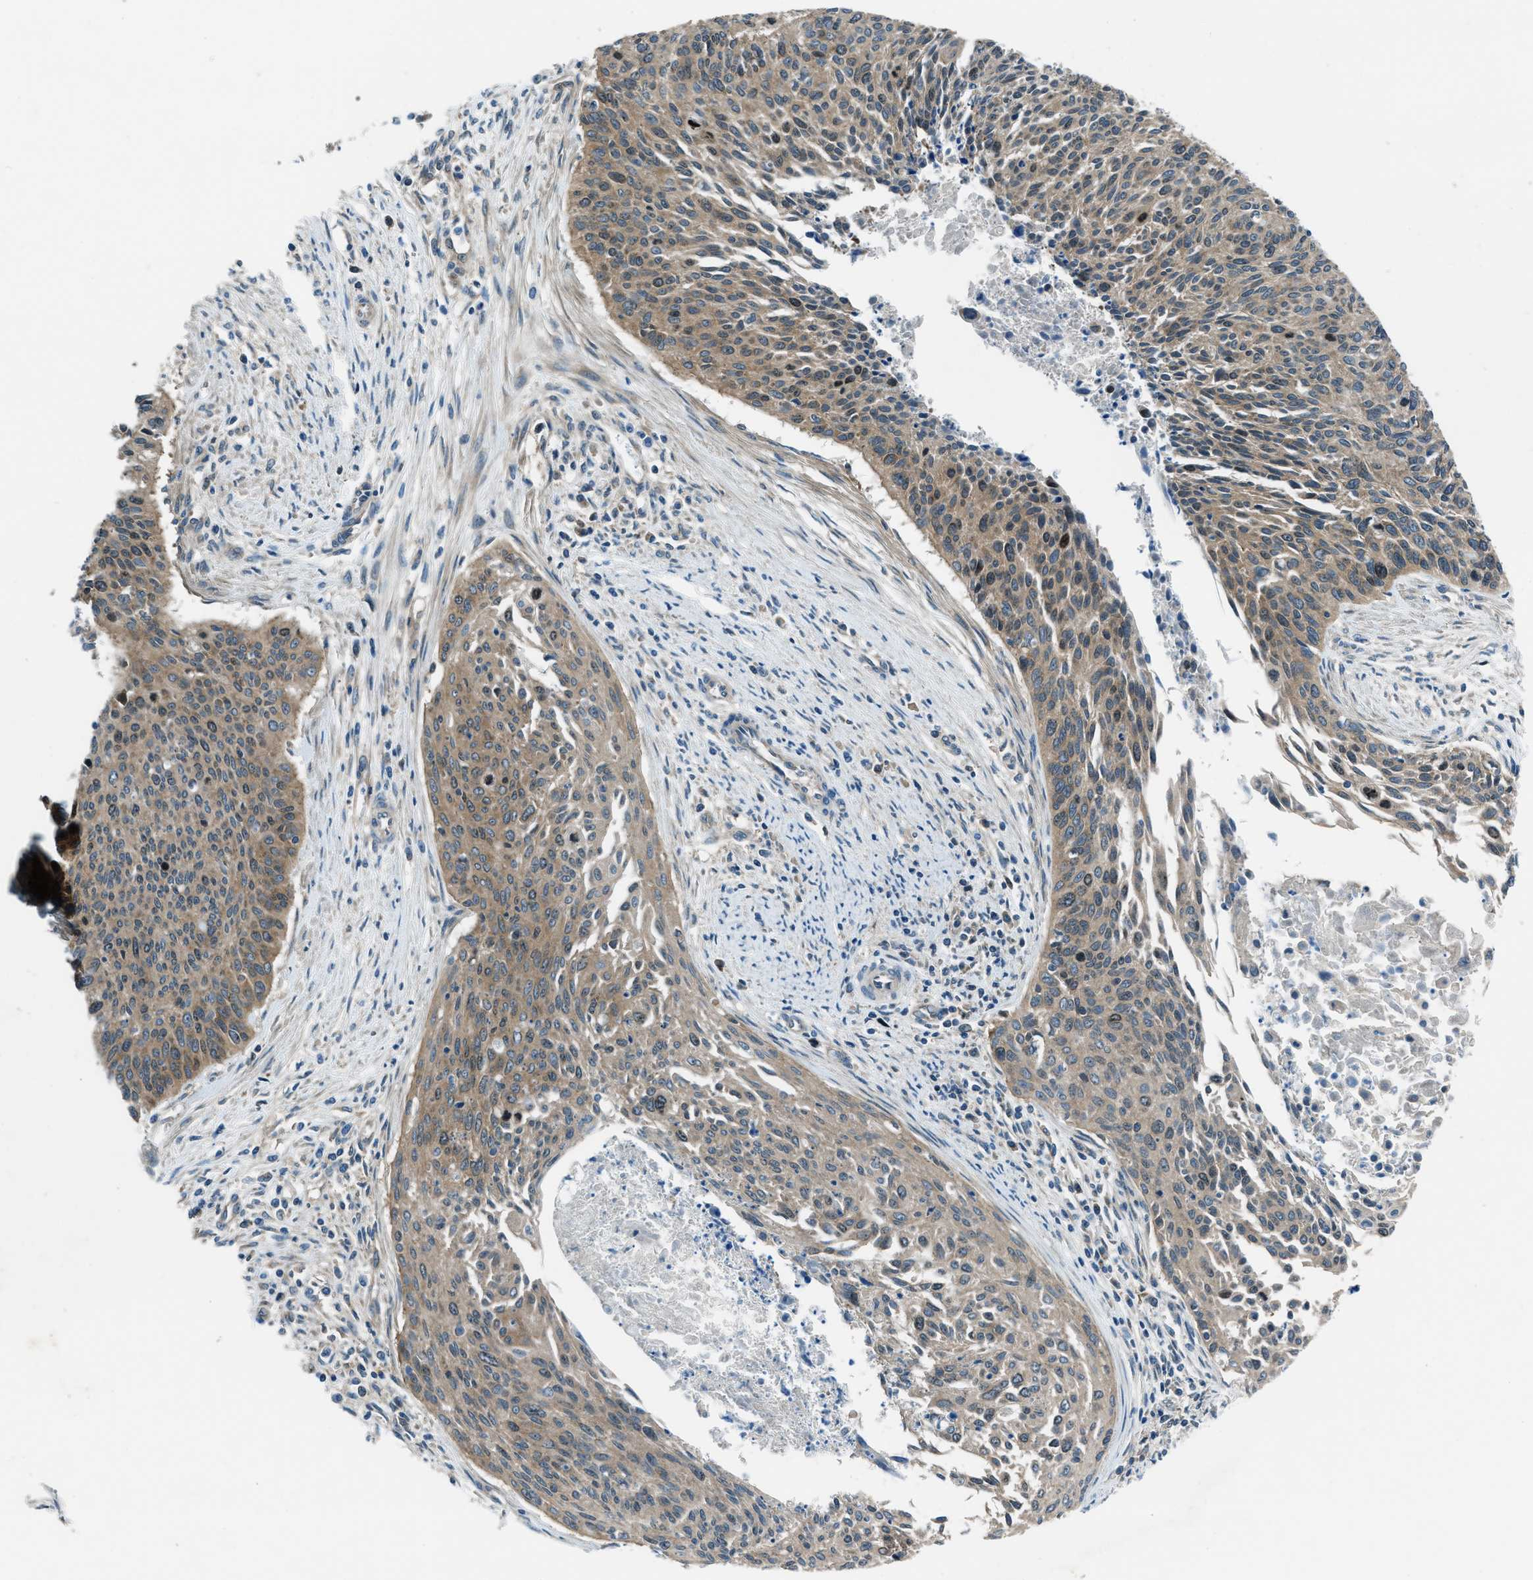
{"staining": {"intensity": "moderate", "quantity": ">75%", "location": "cytoplasmic/membranous"}, "tissue": "cervical cancer", "cell_type": "Tumor cells", "image_type": "cancer", "snomed": [{"axis": "morphology", "description": "Squamous cell carcinoma, NOS"}, {"axis": "topography", "description": "Cervix"}], "caption": "Protein staining demonstrates moderate cytoplasmic/membranous positivity in approximately >75% of tumor cells in cervical squamous cell carcinoma.", "gene": "ARFGAP2", "patient": {"sex": "female", "age": 55}}